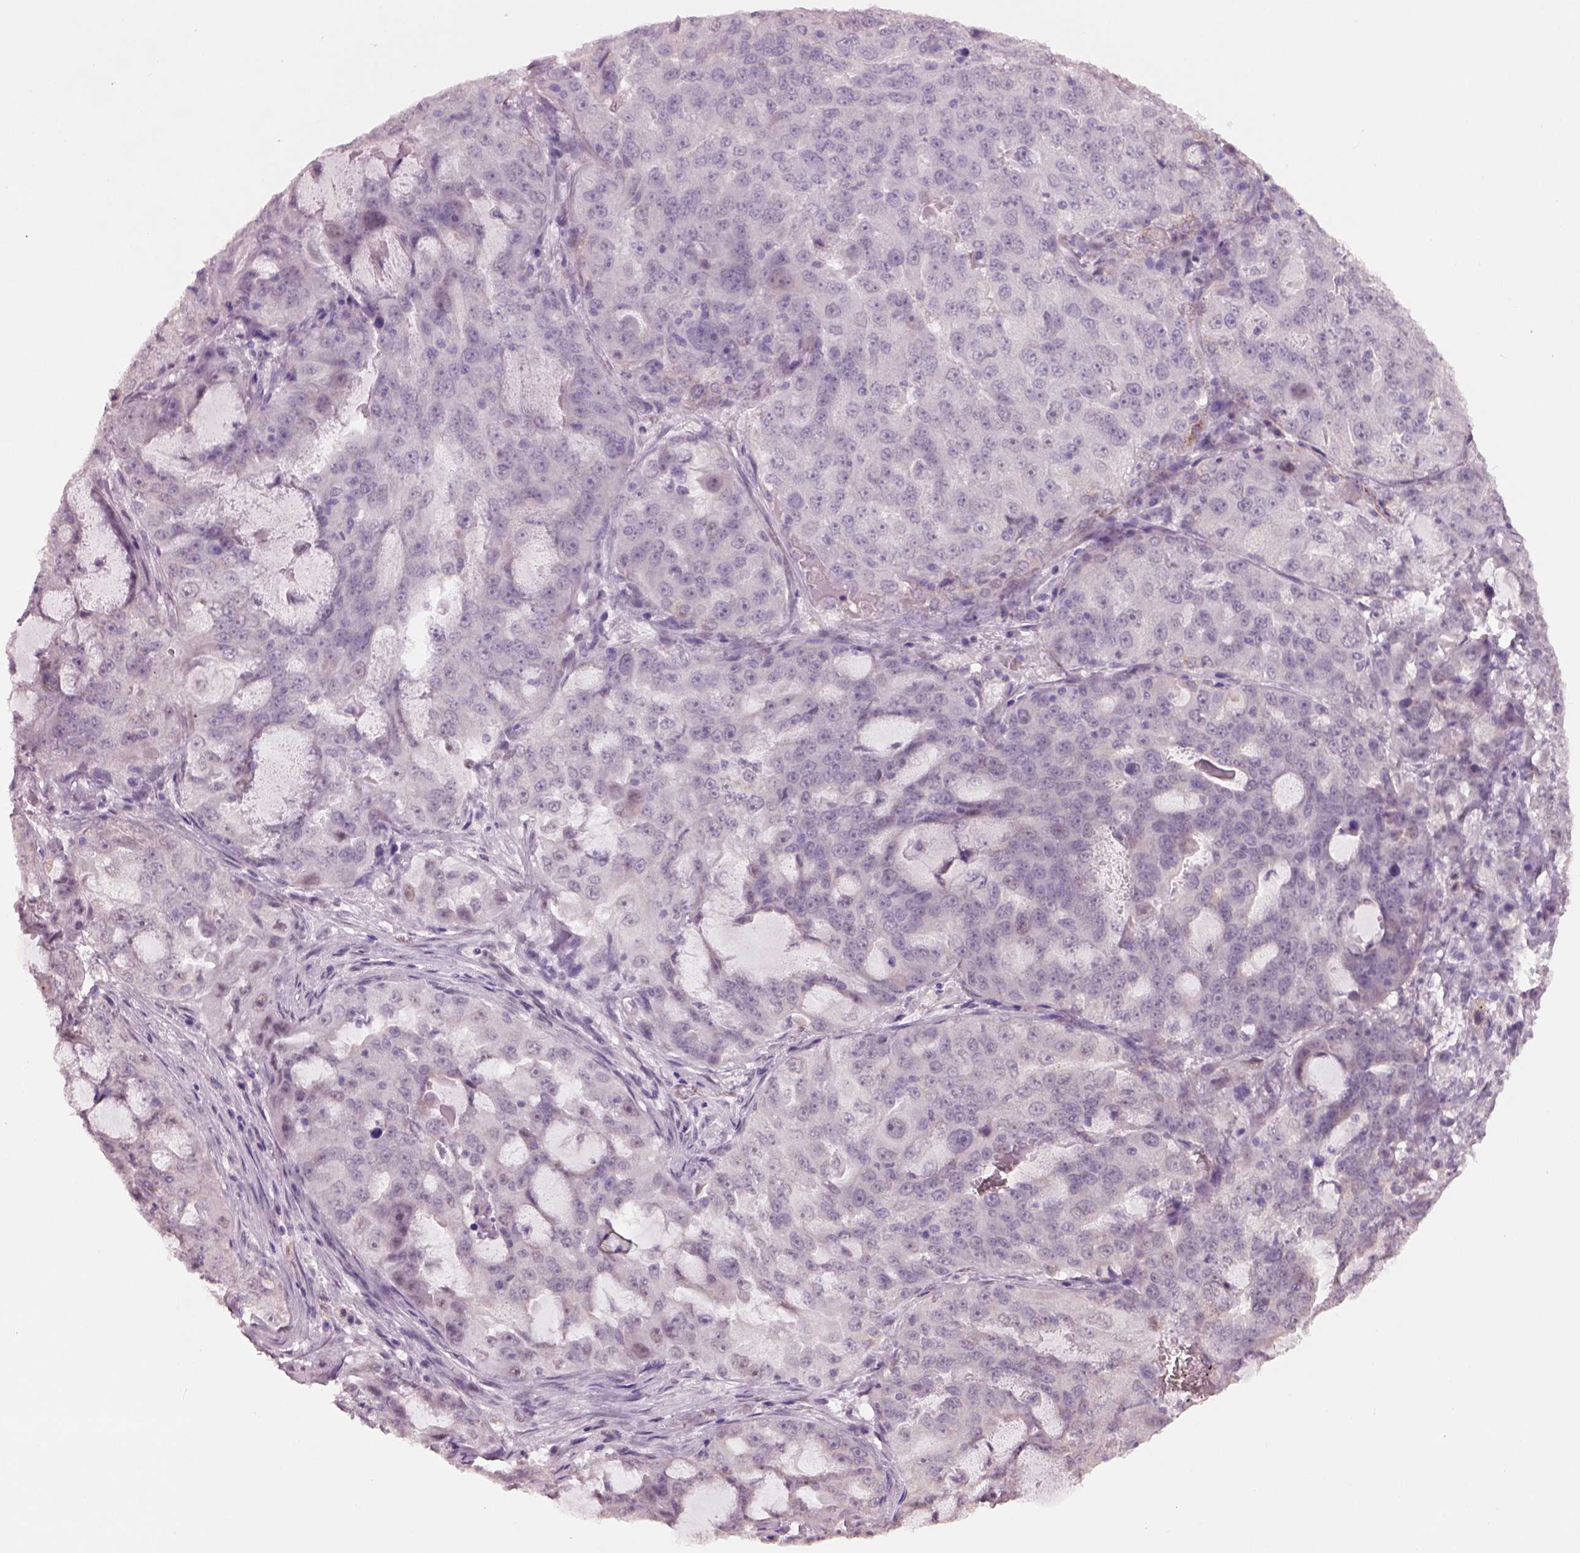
{"staining": {"intensity": "negative", "quantity": "none", "location": "none"}, "tissue": "lung cancer", "cell_type": "Tumor cells", "image_type": "cancer", "snomed": [{"axis": "morphology", "description": "Adenocarcinoma, NOS"}, {"axis": "topography", "description": "Lung"}], "caption": "DAB immunohistochemical staining of lung cancer (adenocarcinoma) demonstrates no significant positivity in tumor cells.", "gene": "NAT8", "patient": {"sex": "female", "age": 61}}